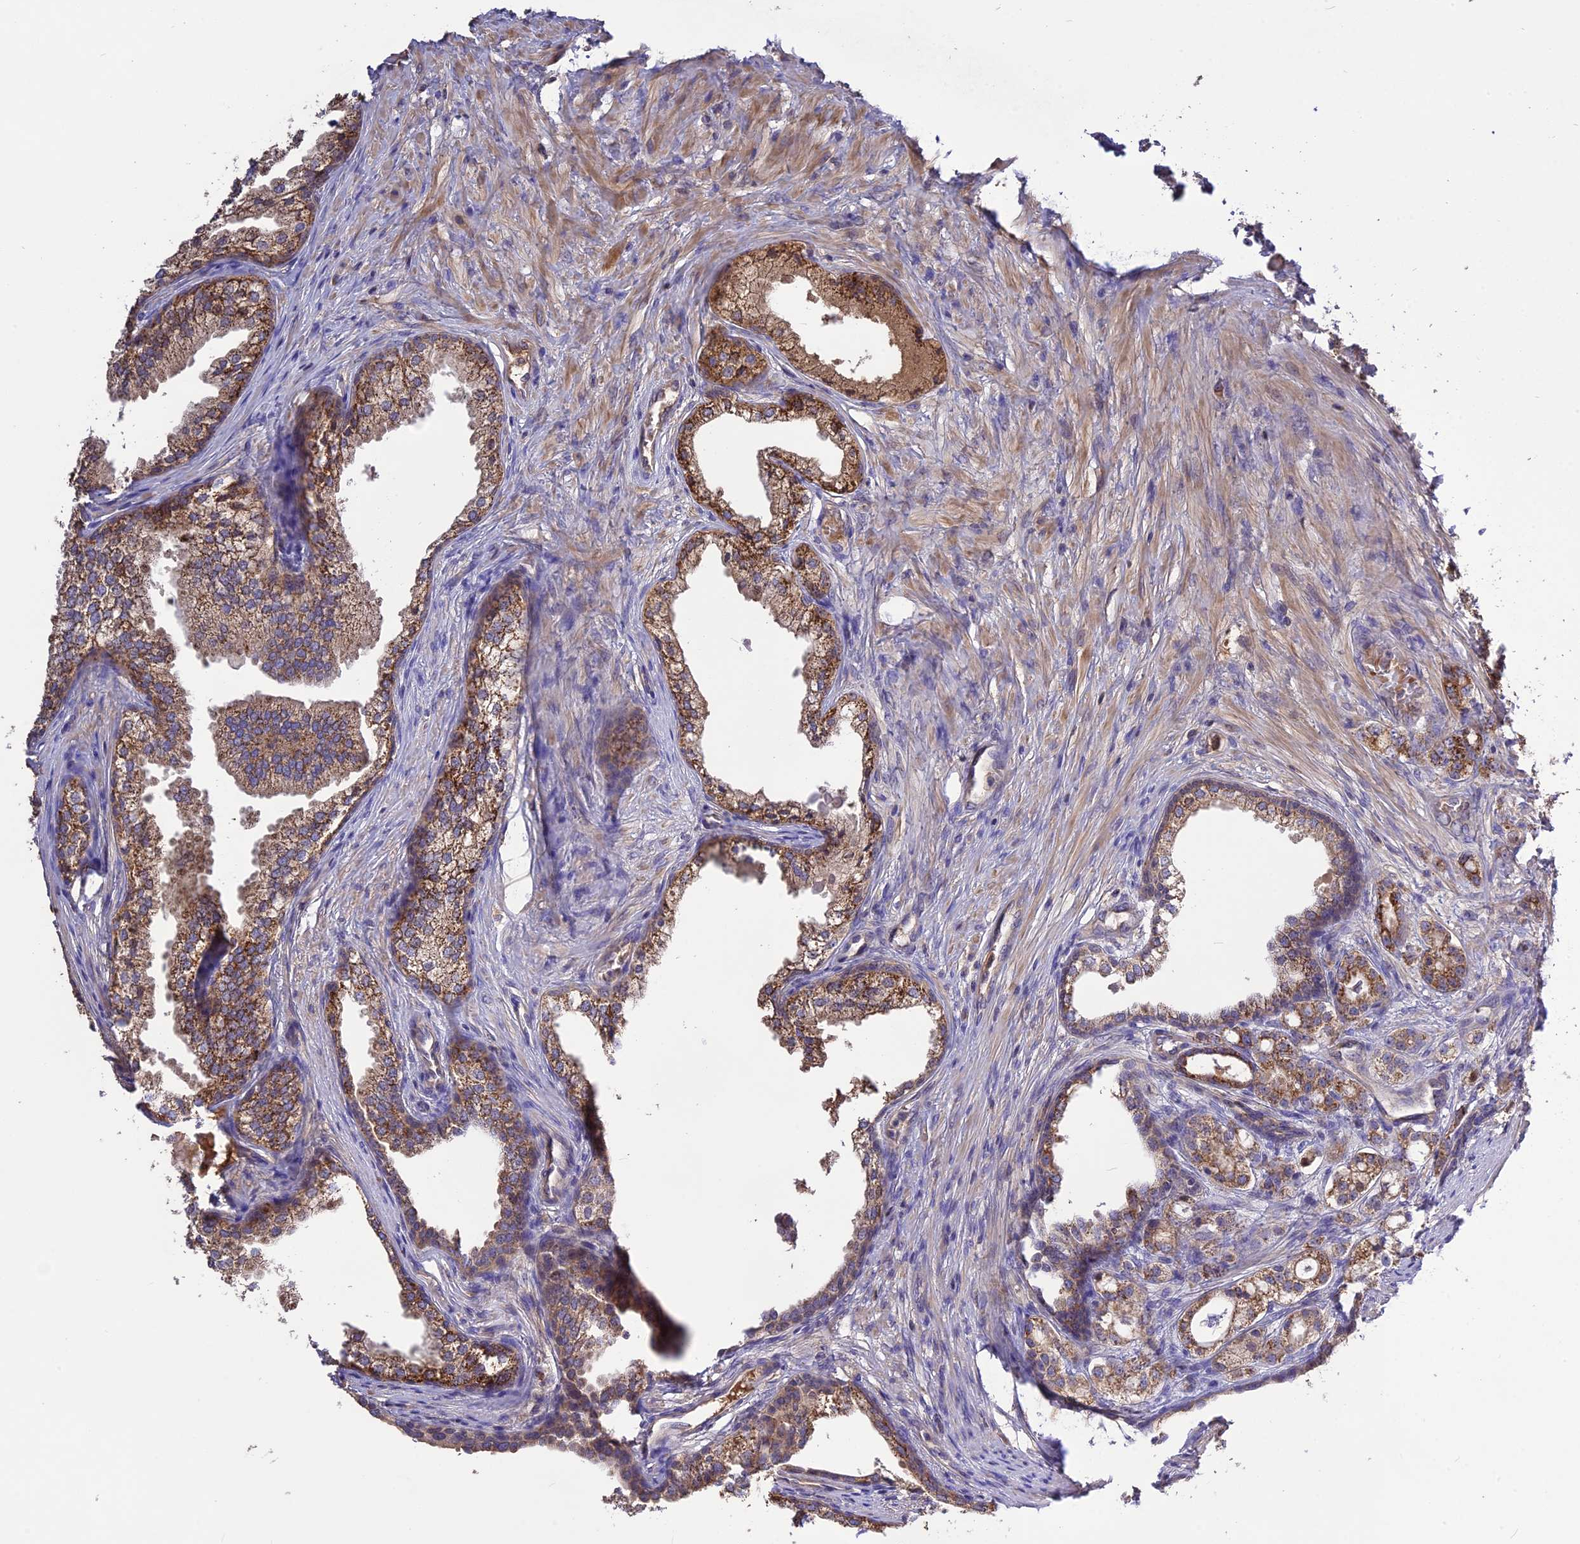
{"staining": {"intensity": "moderate", "quantity": ">75%", "location": "cytoplasmic/membranous"}, "tissue": "prostate cancer", "cell_type": "Tumor cells", "image_type": "cancer", "snomed": [{"axis": "morphology", "description": "Adenocarcinoma, High grade"}, {"axis": "topography", "description": "Prostate"}], "caption": "Prostate cancer (high-grade adenocarcinoma) stained for a protein displays moderate cytoplasmic/membranous positivity in tumor cells.", "gene": "NUDT8", "patient": {"sex": "male", "age": 69}}